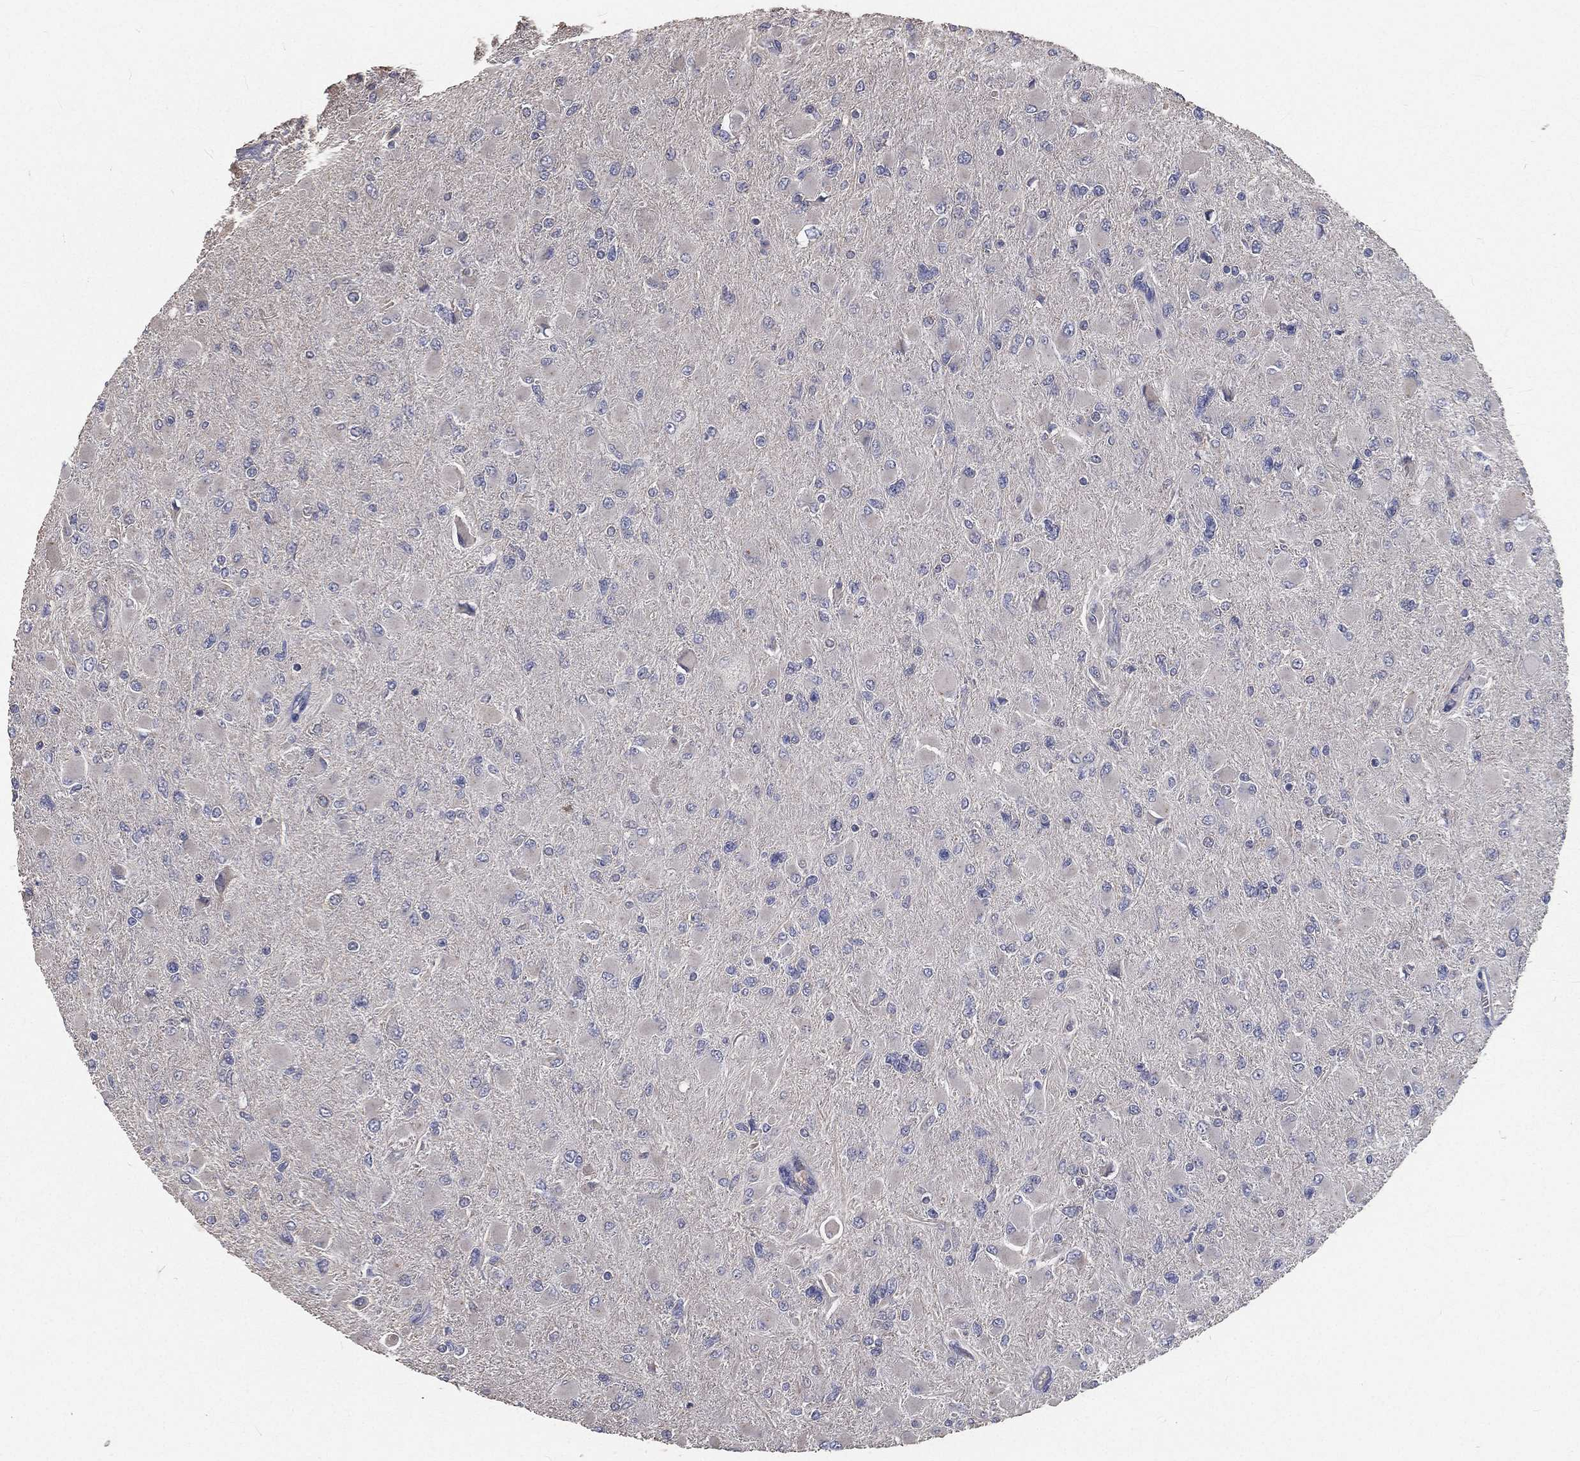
{"staining": {"intensity": "negative", "quantity": "none", "location": "none"}, "tissue": "glioma", "cell_type": "Tumor cells", "image_type": "cancer", "snomed": [{"axis": "morphology", "description": "Glioma, malignant, High grade"}, {"axis": "topography", "description": "Cerebral cortex"}], "caption": "Tumor cells are negative for brown protein staining in glioma.", "gene": "CROCC", "patient": {"sex": "female", "age": 36}}